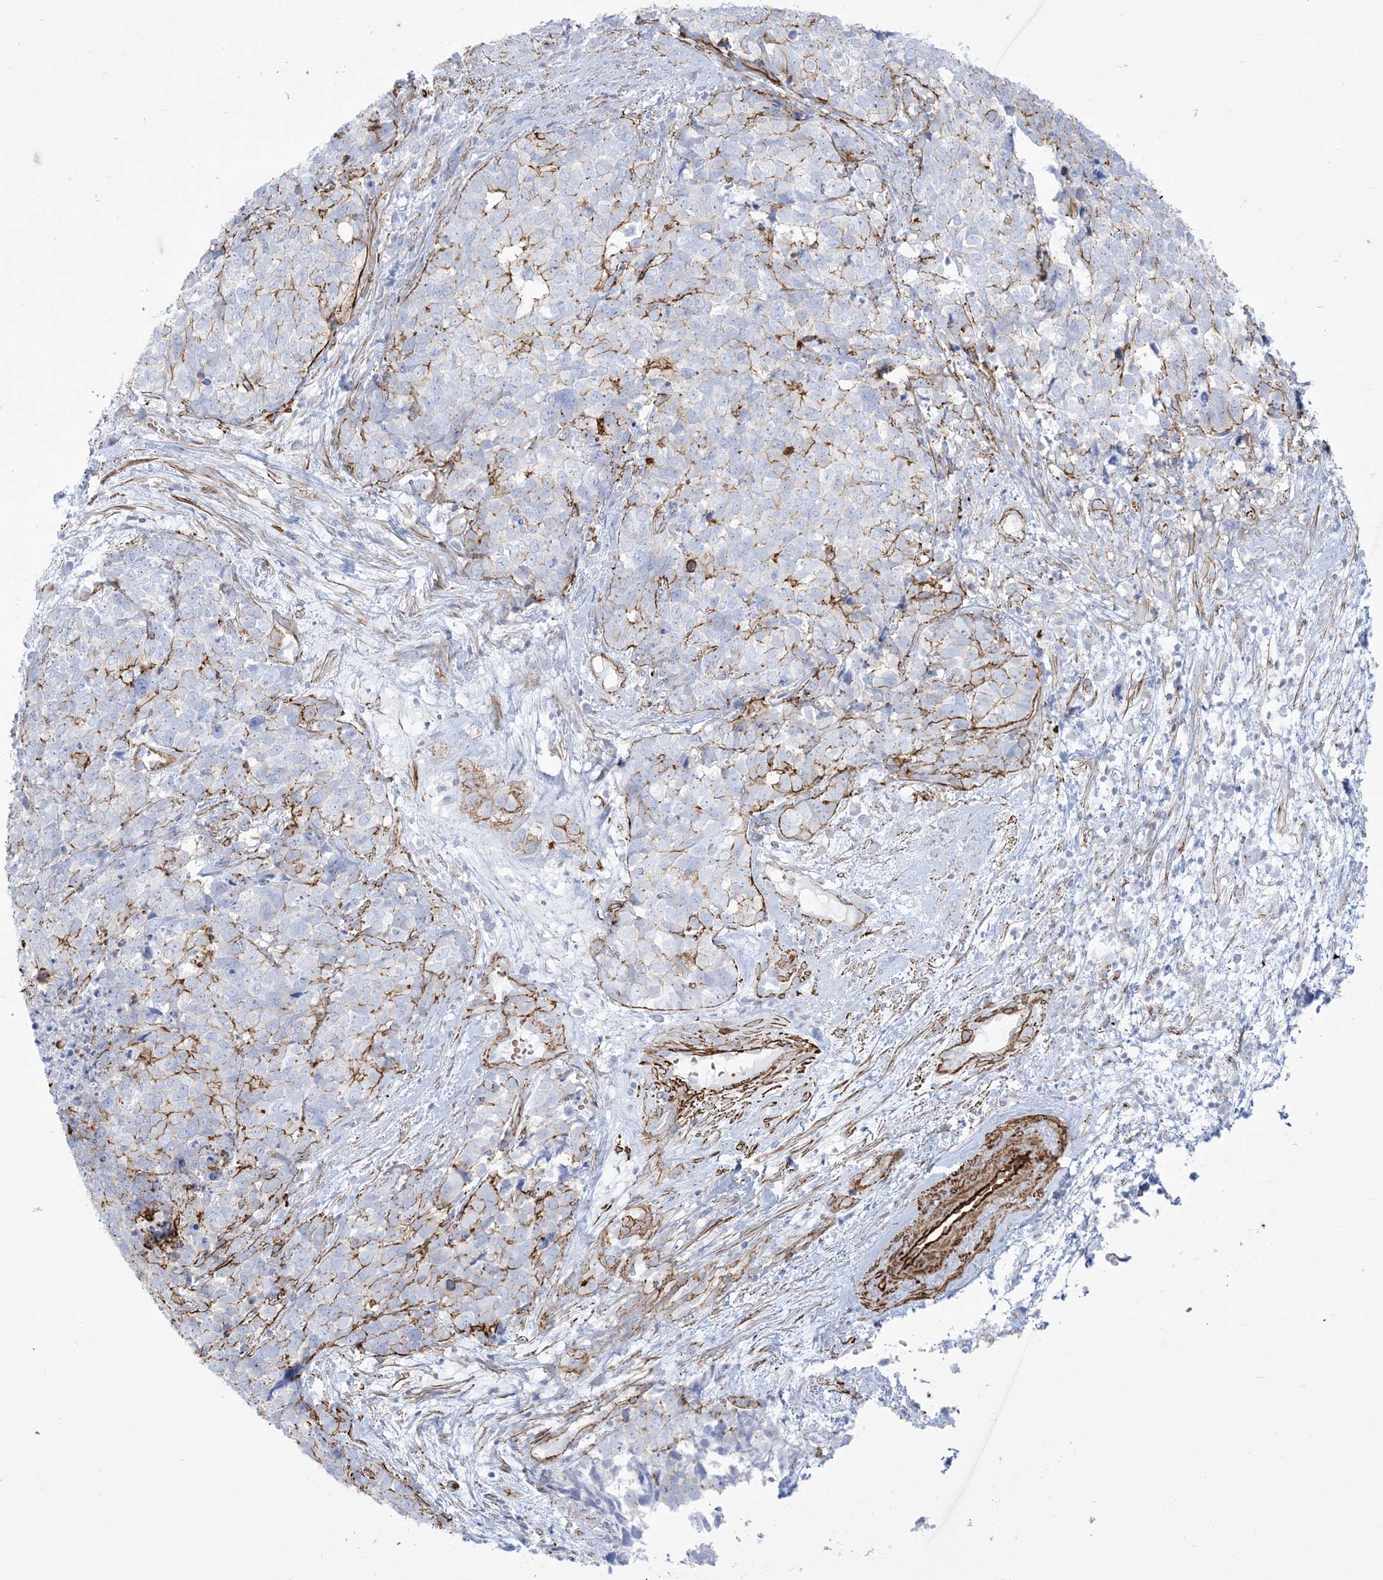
{"staining": {"intensity": "strong", "quantity": "<25%", "location": "cytoplasmic/membranous"}, "tissue": "cervical cancer", "cell_type": "Tumor cells", "image_type": "cancer", "snomed": [{"axis": "morphology", "description": "Squamous cell carcinoma, NOS"}, {"axis": "topography", "description": "Cervix"}], "caption": "There is medium levels of strong cytoplasmic/membranous expression in tumor cells of cervical cancer (squamous cell carcinoma), as demonstrated by immunohistochemical staining (brown color).", "gene": "B3GNT7", "patient": {"sex": "female", "age": 63}}